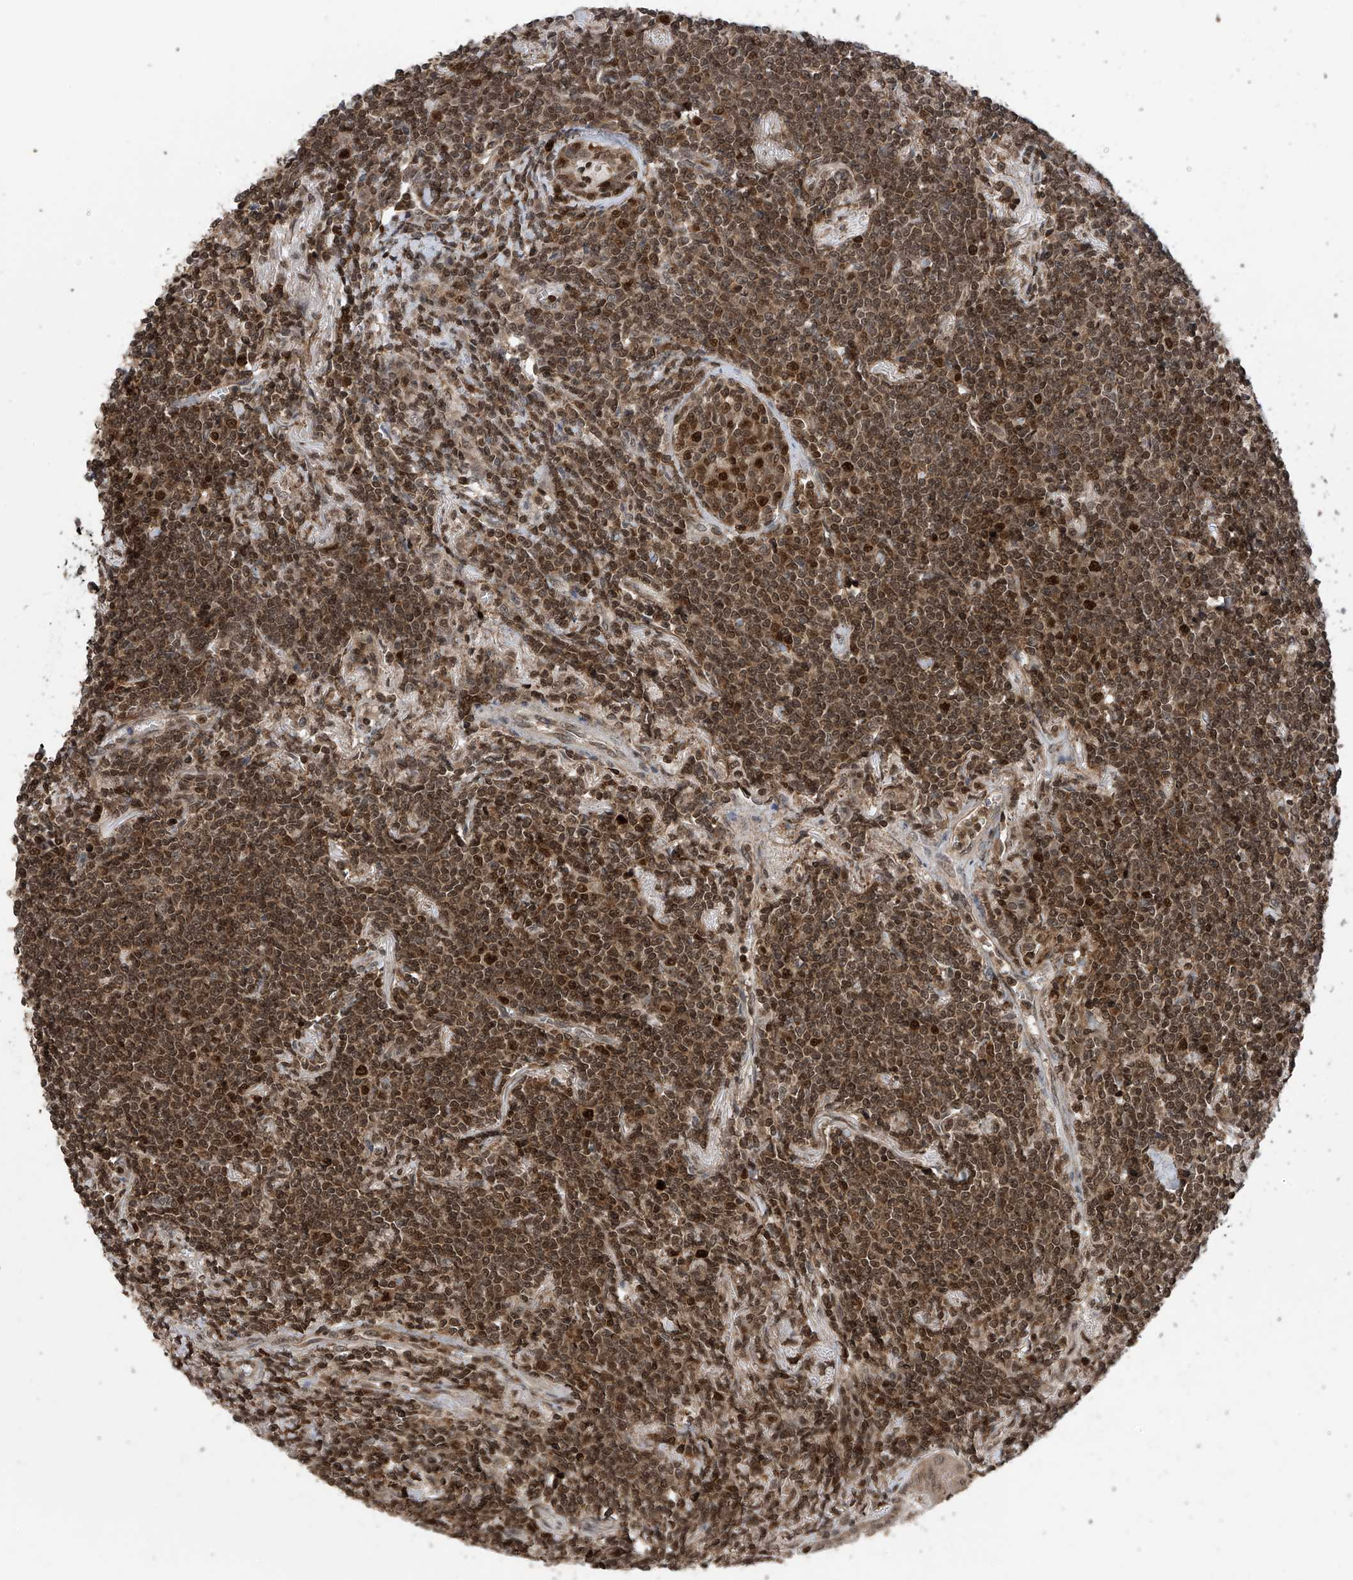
{"staining": {"intensity": "moderate", "quantity": ">75%", "location": "nuclear"}, "tissue": "lymphoma", "cell_type": "Tumor cells", "image_type": "cancer", "snomed": [{"axis": "morphology", "description": "Malignant lymphoma, non-Hodgkin's type, Low grade"}, {"axis": "topography", "description": "Lung"}], "caption": "About >75% of tumor cells in lymphoma exhibit moderate nuclear protein positivity as visualized by brown immunohistochemical staining.", "gene": "DNAJC9", "patient": {"sex": "female", "age": 71}}